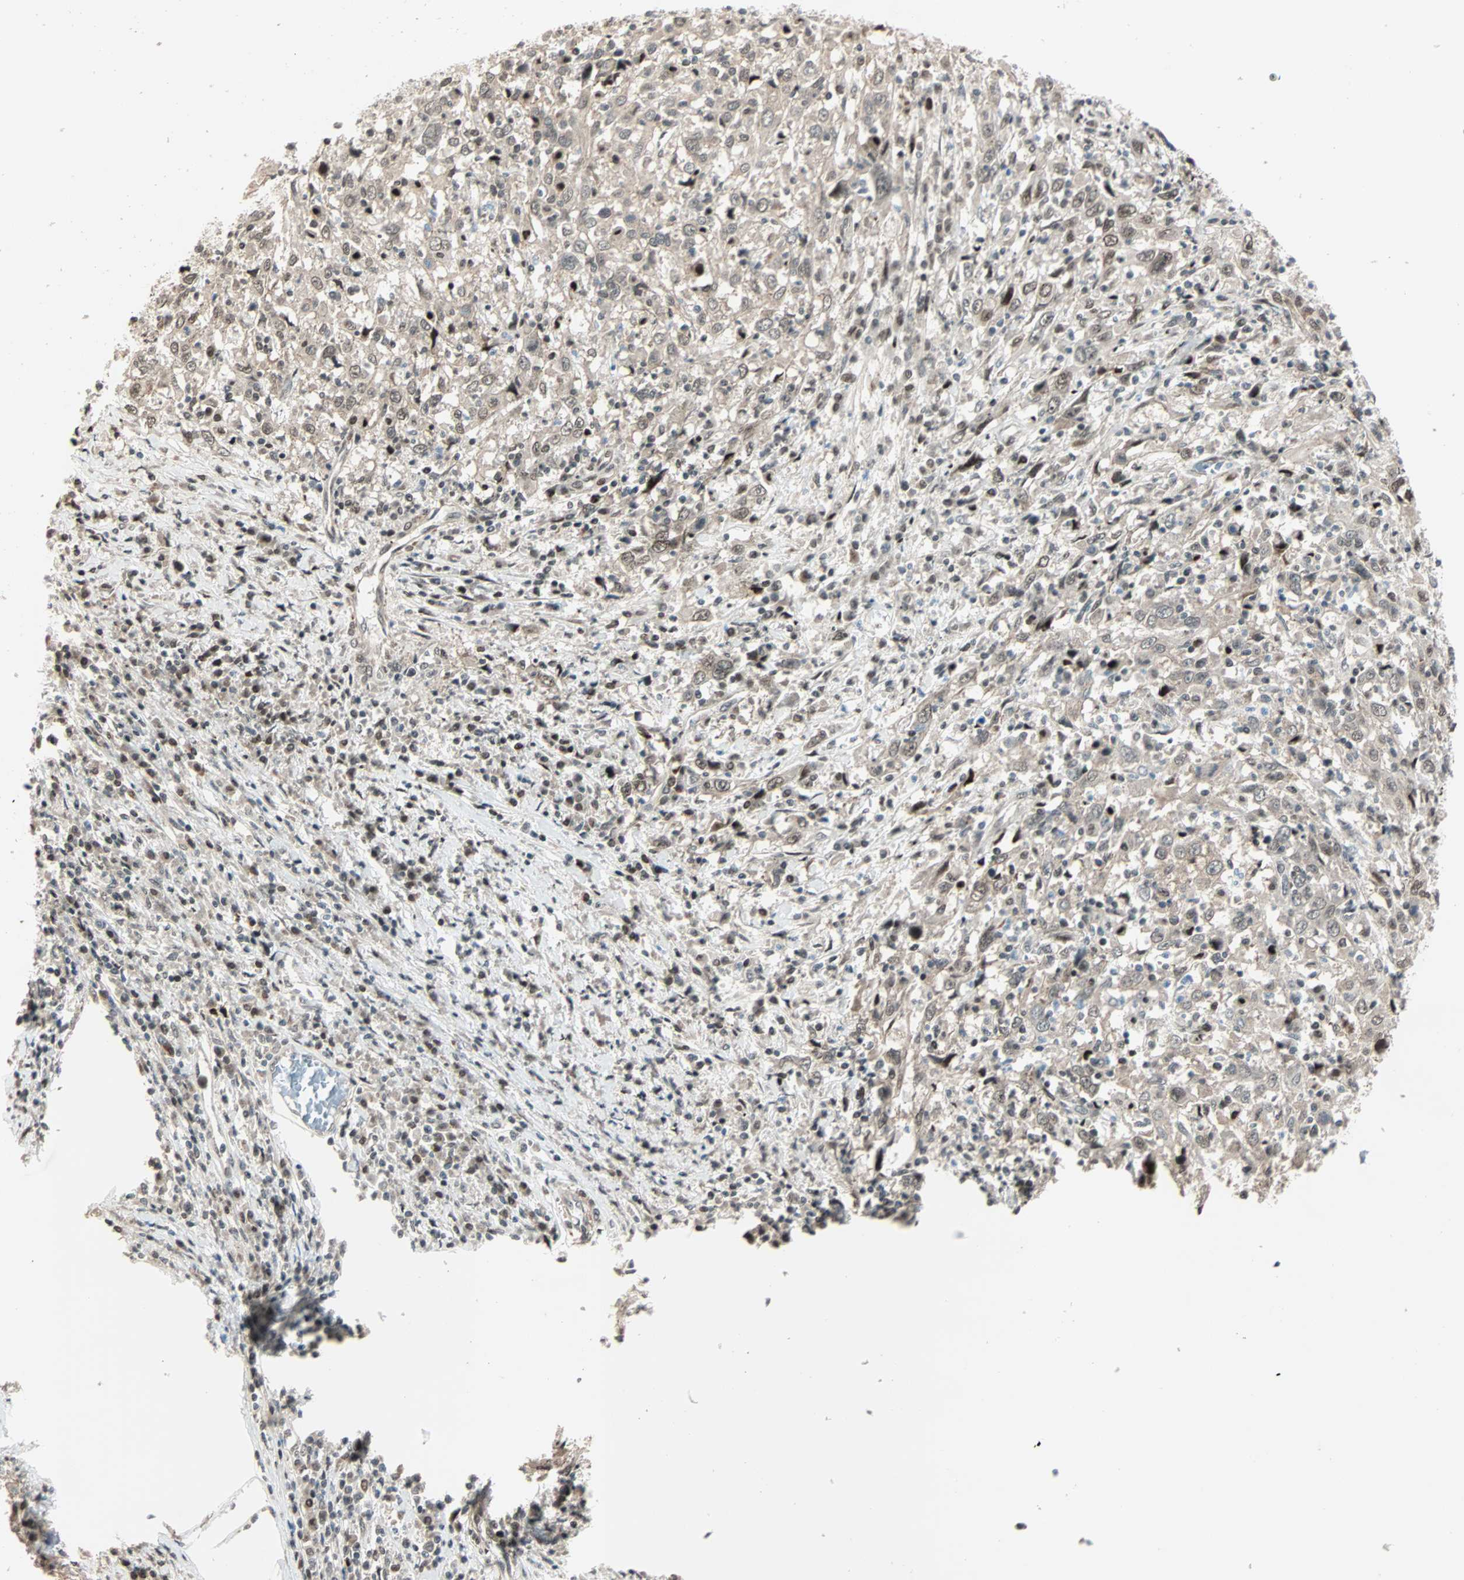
{"staining": {"intensity": "weak", "quantity": "25%-75%", "location": "cytoplasmic/membranous,nuclear"}, "tissue": "cervical cancer", "cell_type": "Tumor cells", "image_type": "cancer", "snomed": [{"axis": "morphology", "description": "Squamous cell carcinoma, NOS"}, {"axis": "topography", "description": "Cervix"}], "caption": "Immunohistochemistry (DAB (3,3'-diaminobenzidine)) staining of cervical cancer demonstrates weak cytoplasmic/membranous and nuclear protein positivity in approximately 25%-75% of tumor cells.", "gene": "CBX4", "patient": {"sex": "female", "age": 46}}